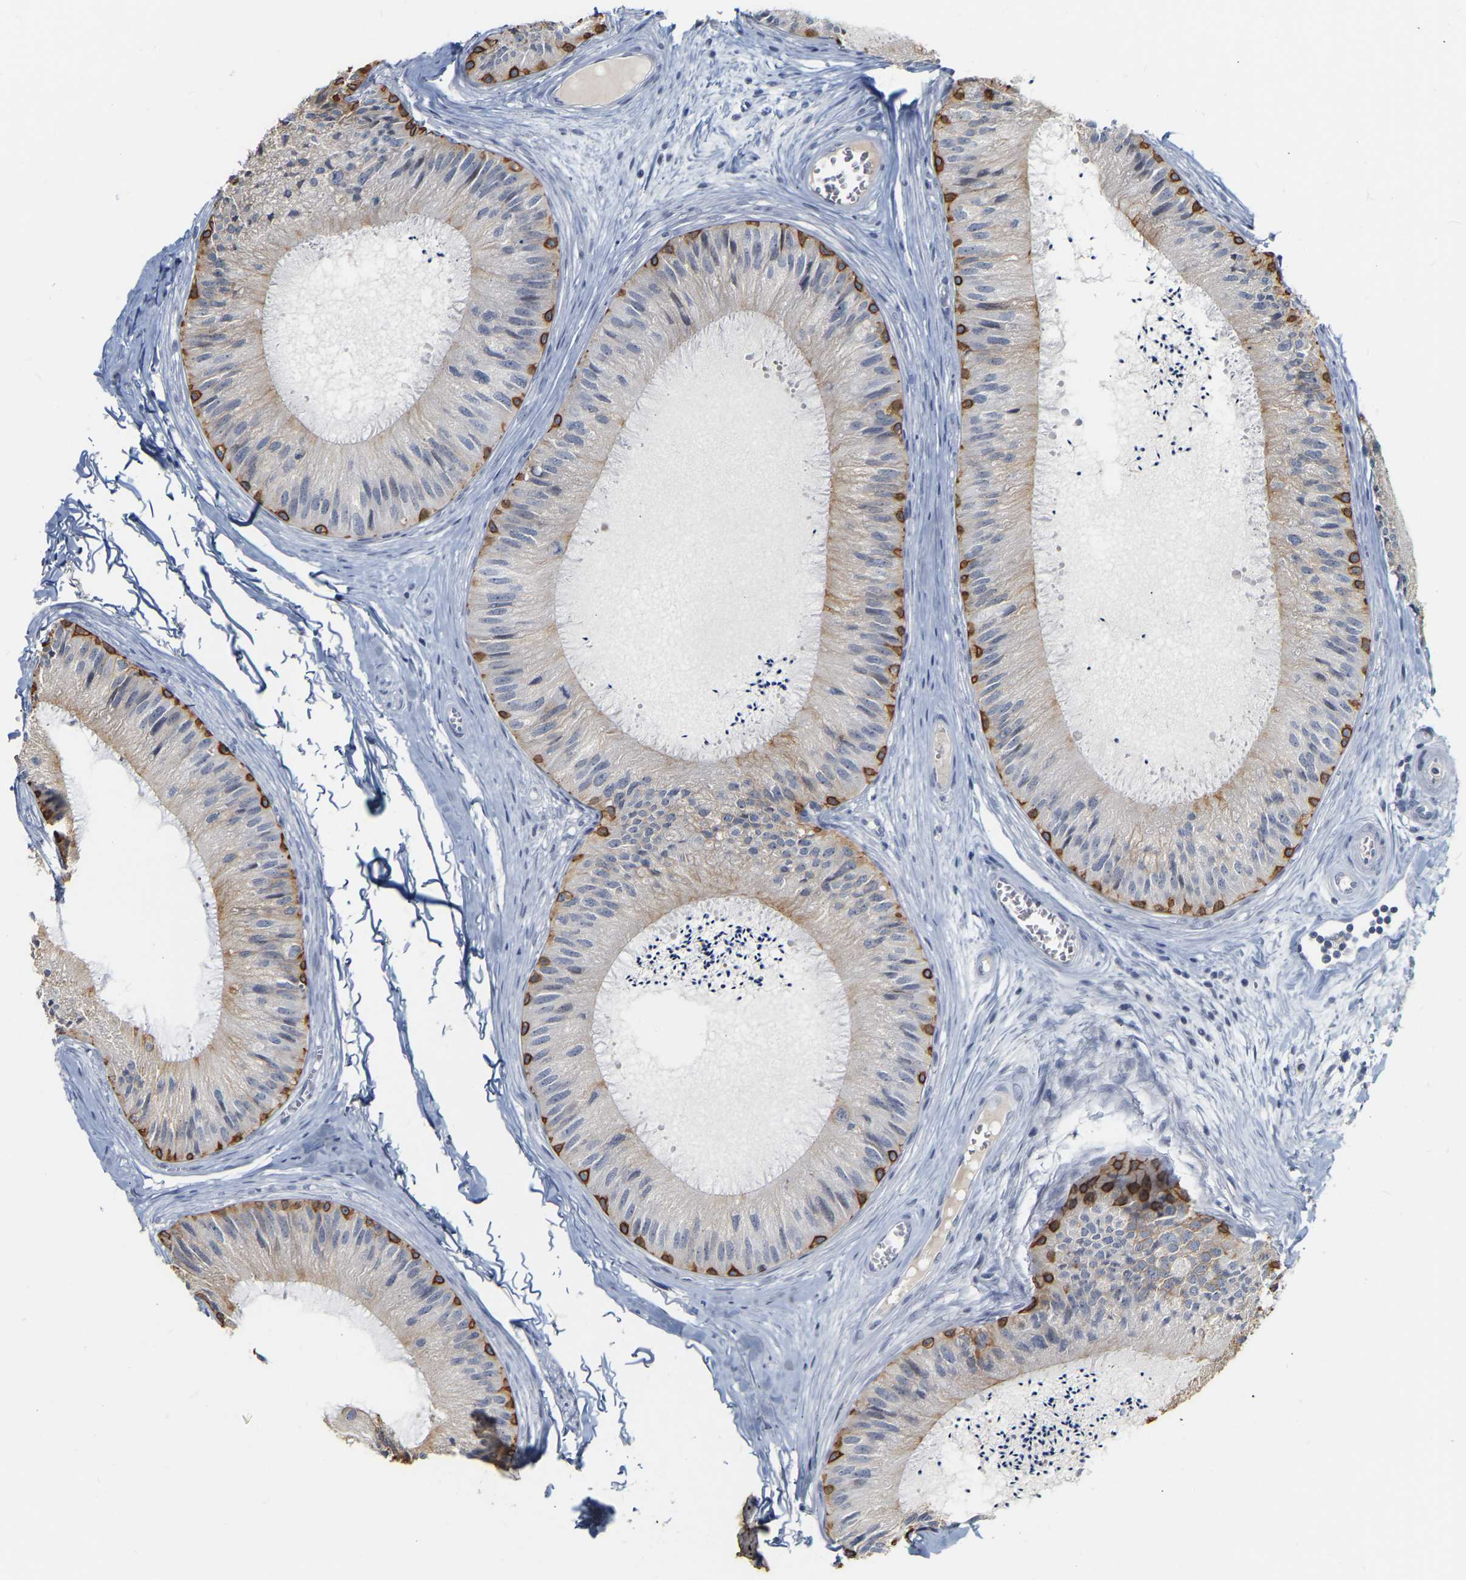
{"staining": {"intensity": "moderate", "quantity": "25%-75%", "location": "cytoplasmic/membranous"}, "tissue": "epididymis", "cell_type": "Glandular cells", "image_type": "normal", "snomed": [{"axis": "morphology", "description": "Normal tissue, NOS"}, {"axis": "topography", "description": "Epididymis"}], "caption": "Immunohistochemistry (IHC) of benign epididymis demonstrates medium levels of moderate cytoplasmic/membranous expression in approximately 25%-75% of glandular cells. (brown staining indicates protein expression, while blue staining denotes nuclei).", "gene": "KRT76", "patient": {"sex": "male", "age": 31}}